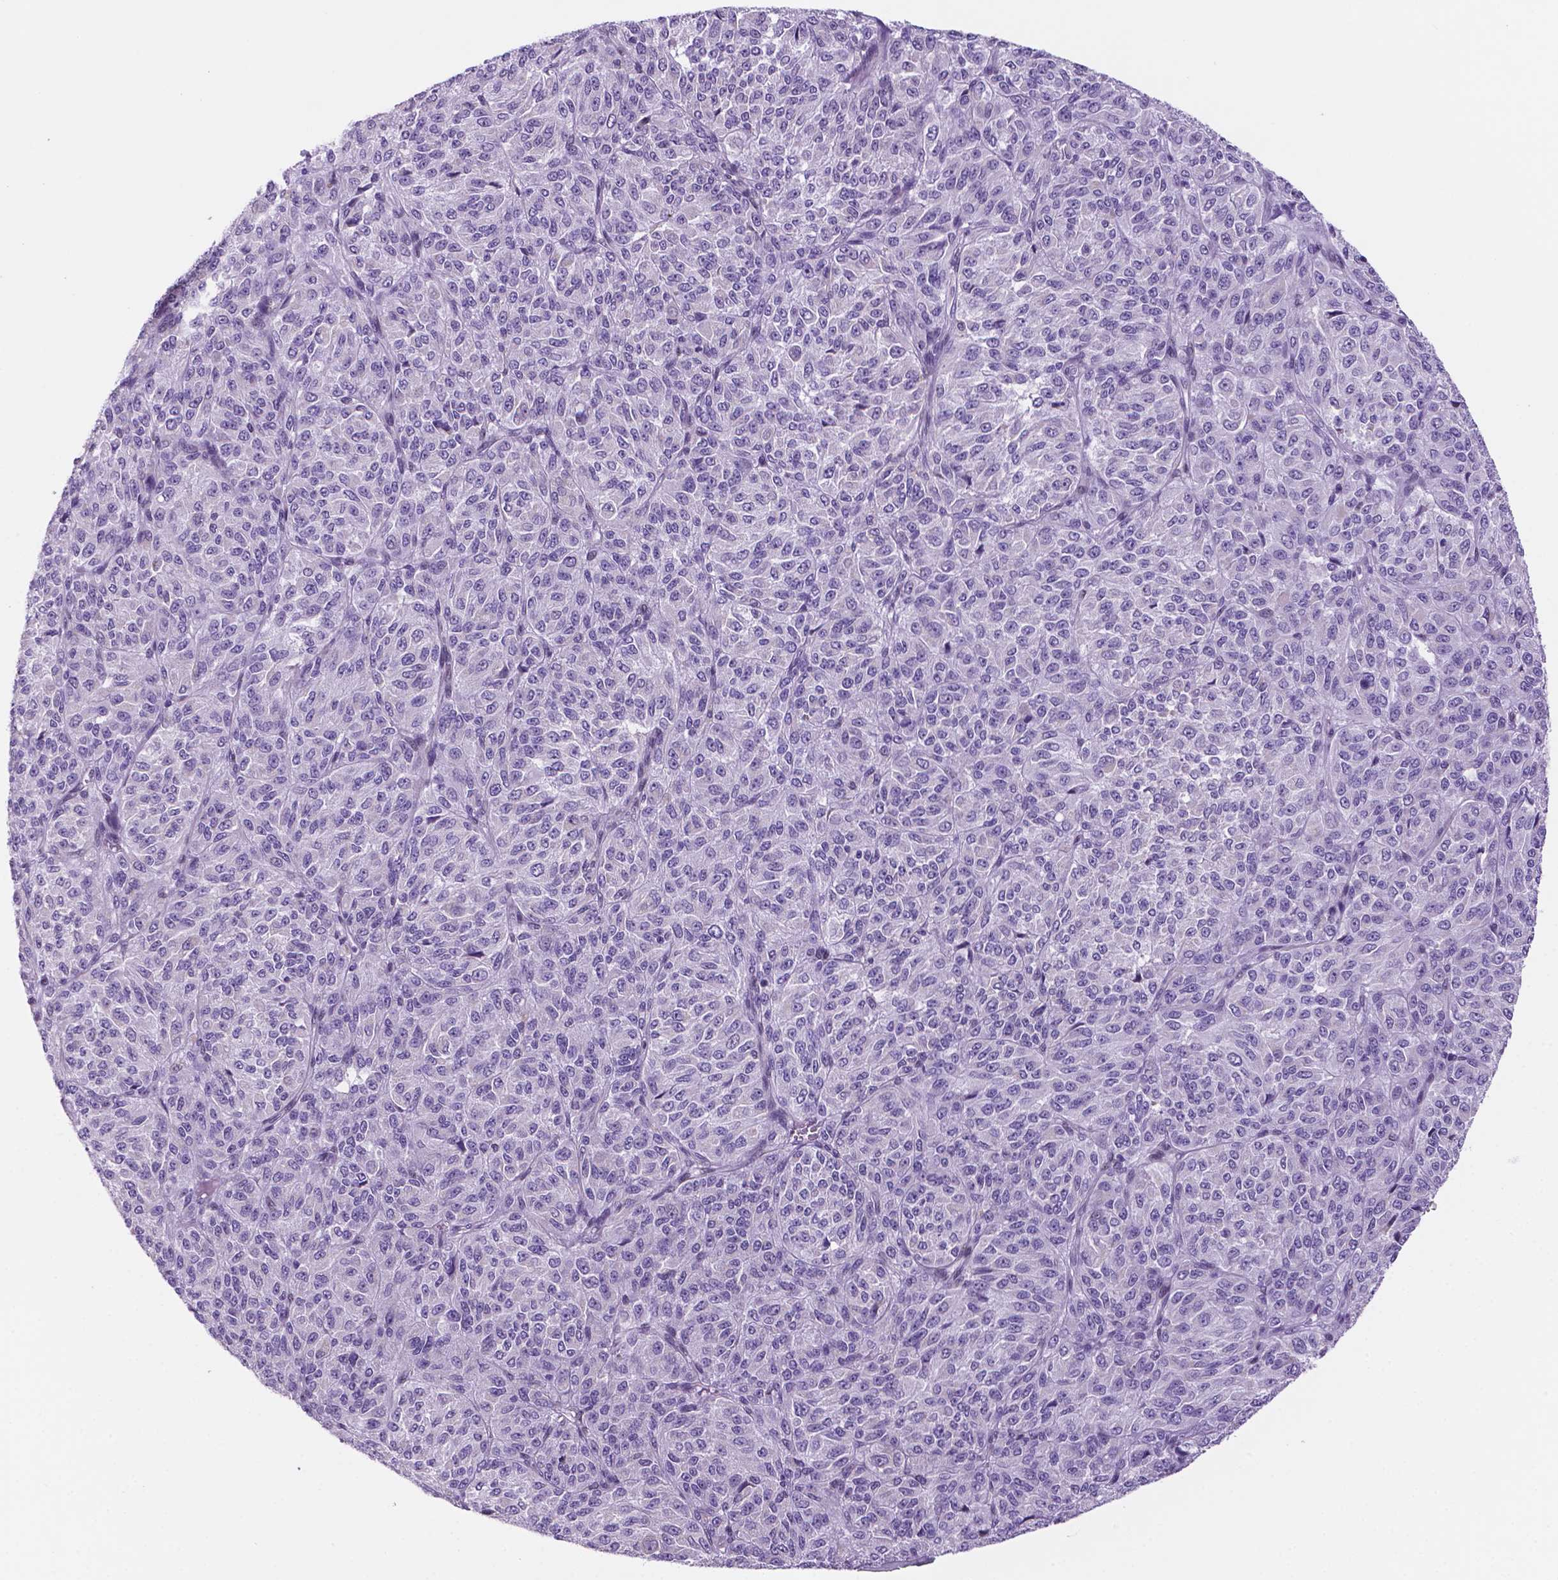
{"staining": {"intensity": "negative", "quantity": "none", "location": "none"}, "tissue": "melanoma", "cell_type": "Tumor cells", "image_type": "cancer", "snomed": [{"axis": "morphology", "description": "Malignant melanoma, Metastatic site"}, {"axis": "topography", "description": "Brain"}], "caption": "Image shows no significant protein positivity in tumor cells of malignant melanoma (metastatic site).", "gene": "C18orf21", "patient": {"sex": "female", "age": 56}}